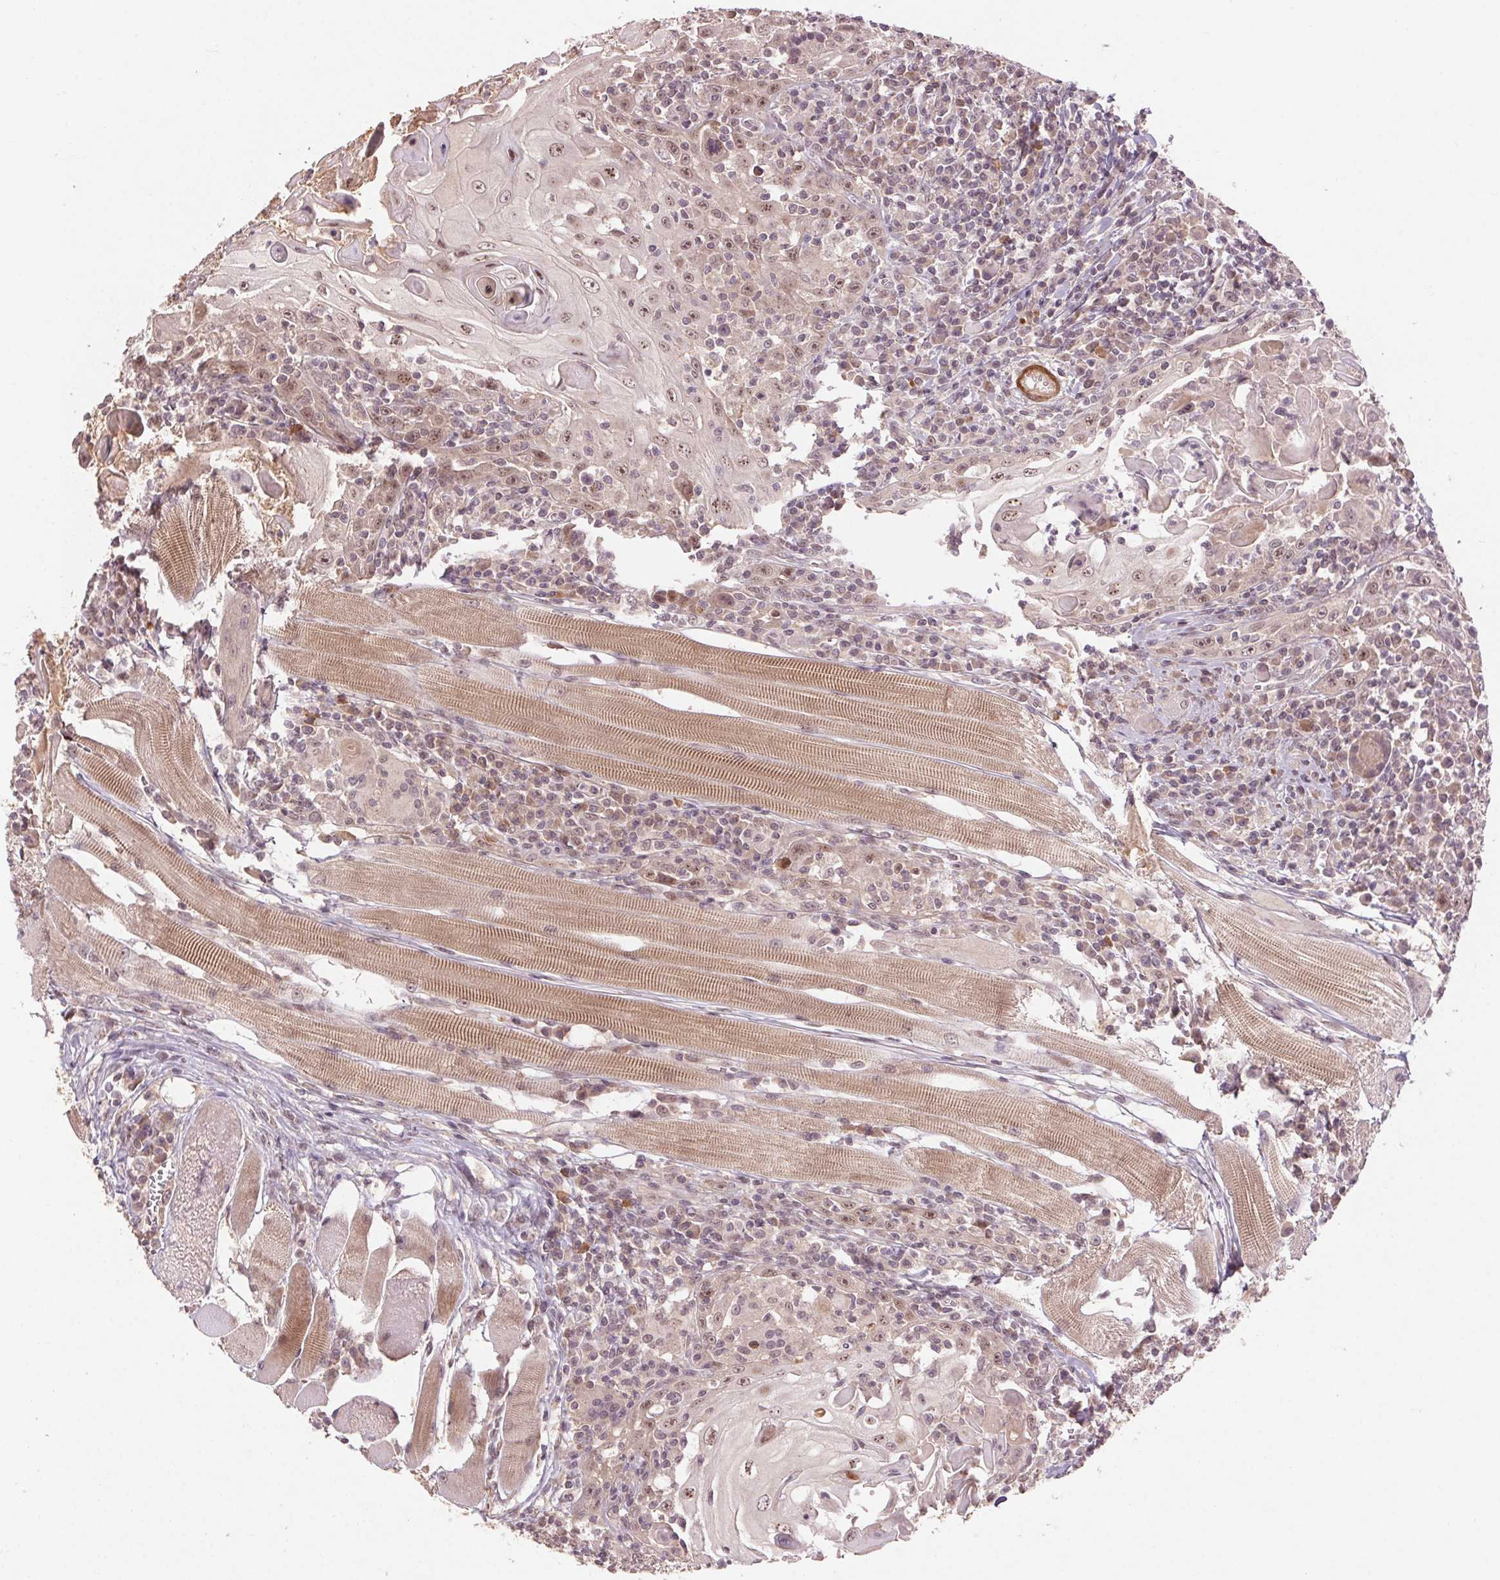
{"staining": {"intensity": "weak", "quantity": "25%-75%", "location": "nuclear"}, "tissue": "head and neck cancer", "cell_type": "Tumor cells", "image_type": "cancer", "snomed": [{"axis": "morphology", "description": "Squamous cell carcinoma, NOS"}, {"axis": "topography", "description": "Head-Neck"}], "caption": "Immunohistochemistry (DAB) staining of head and neck squamous cell carcinoma displays weak nuclear protein staining in about 25%-75% of tumor cells.", "gene": "SMLR1", "patient": {"sex": "male", "age": 52}}